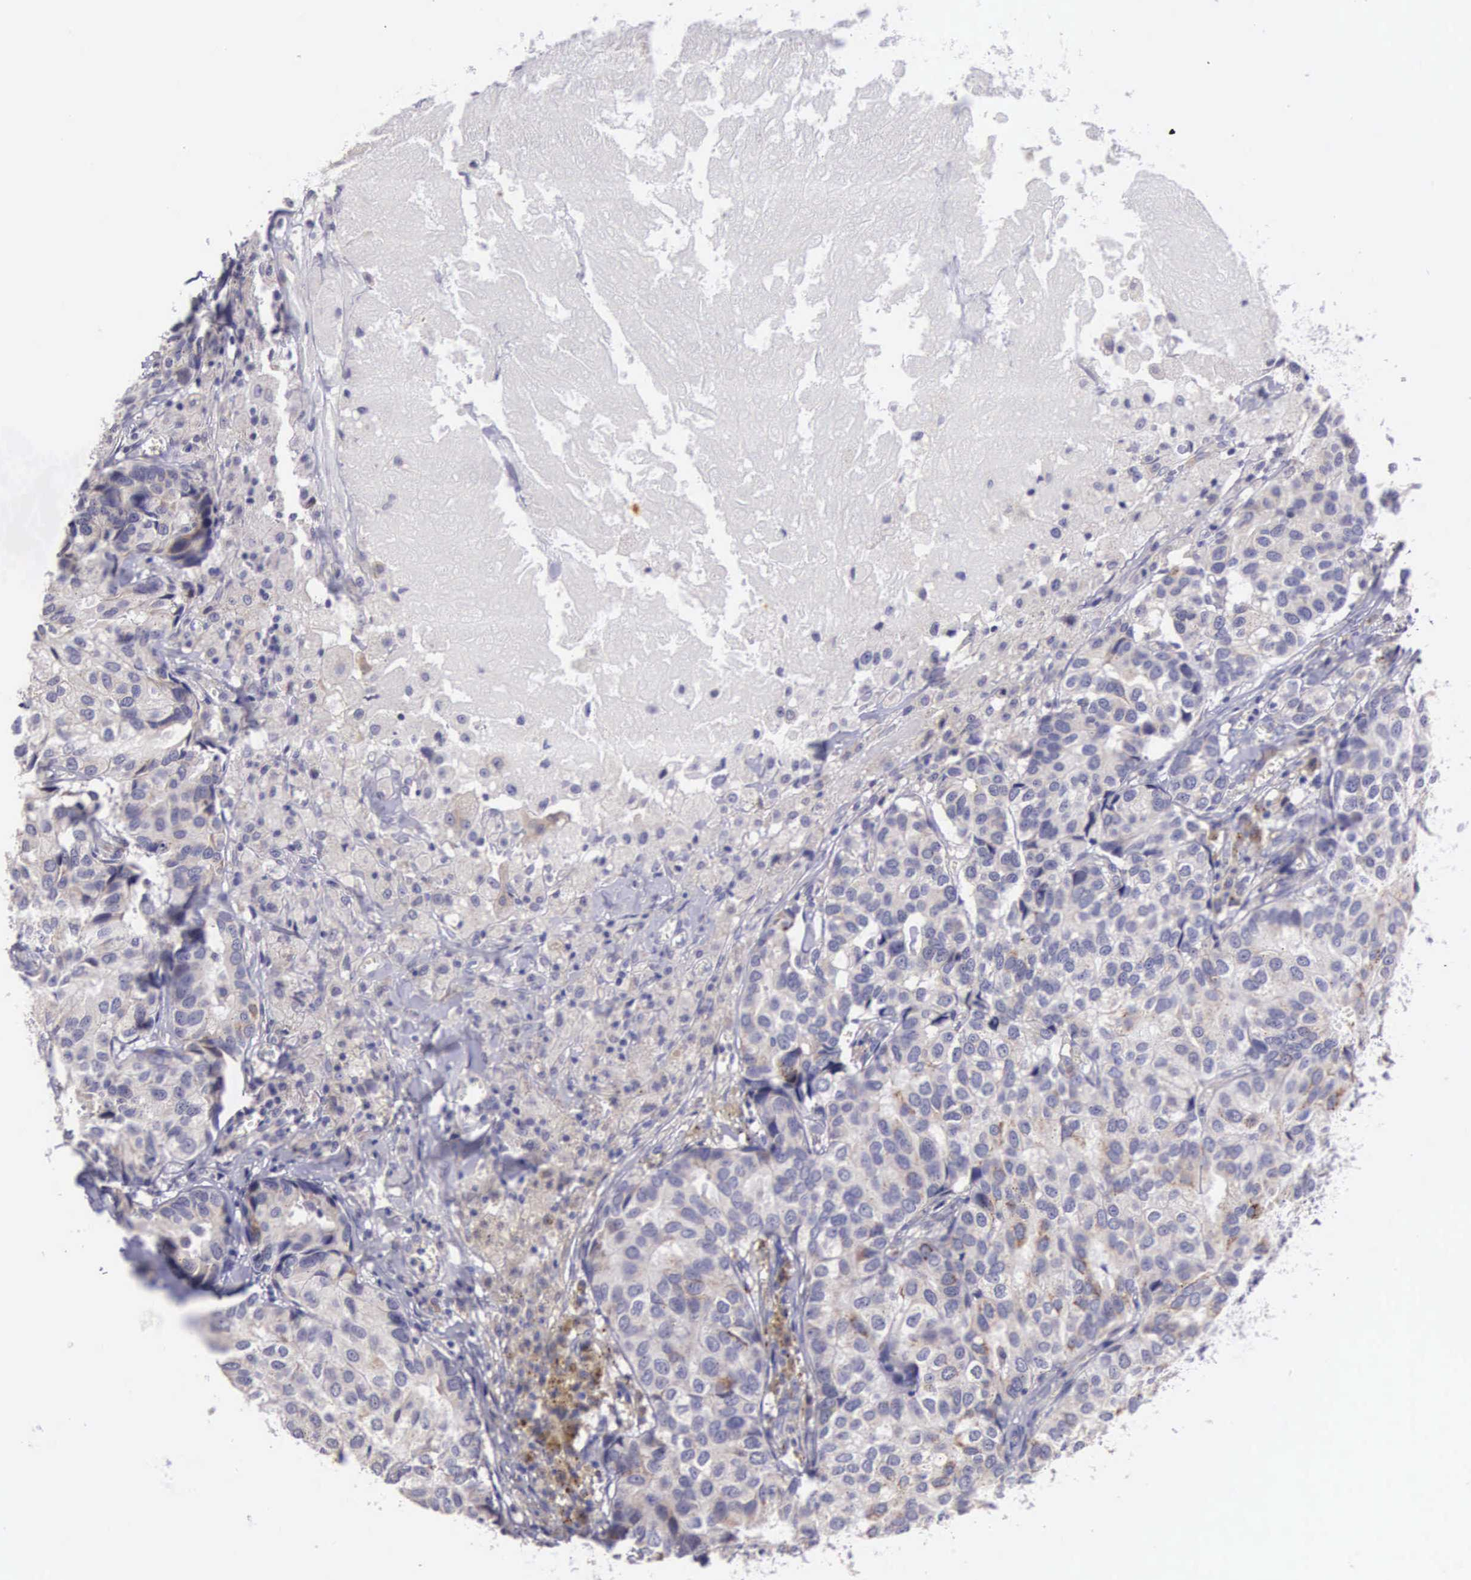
{"staining": {"intensity": "weak", "quantity": "<25%", "location": "cytoplasmic/membranous"}, "tissue": "breast cancer", "cell_type": "Tumor cells", "image_type": "cancer", "snomed": [{"axis": "morphology", "description": "Duct carcinoma"}, {"axis": "topography", "description": "Breast"}], "caption": "Photomicrograph shows no significant protein positivity in tumor cells of breast cancer.", "gene": "ARG2", "patient": {"sex": "female", "age": 68}}